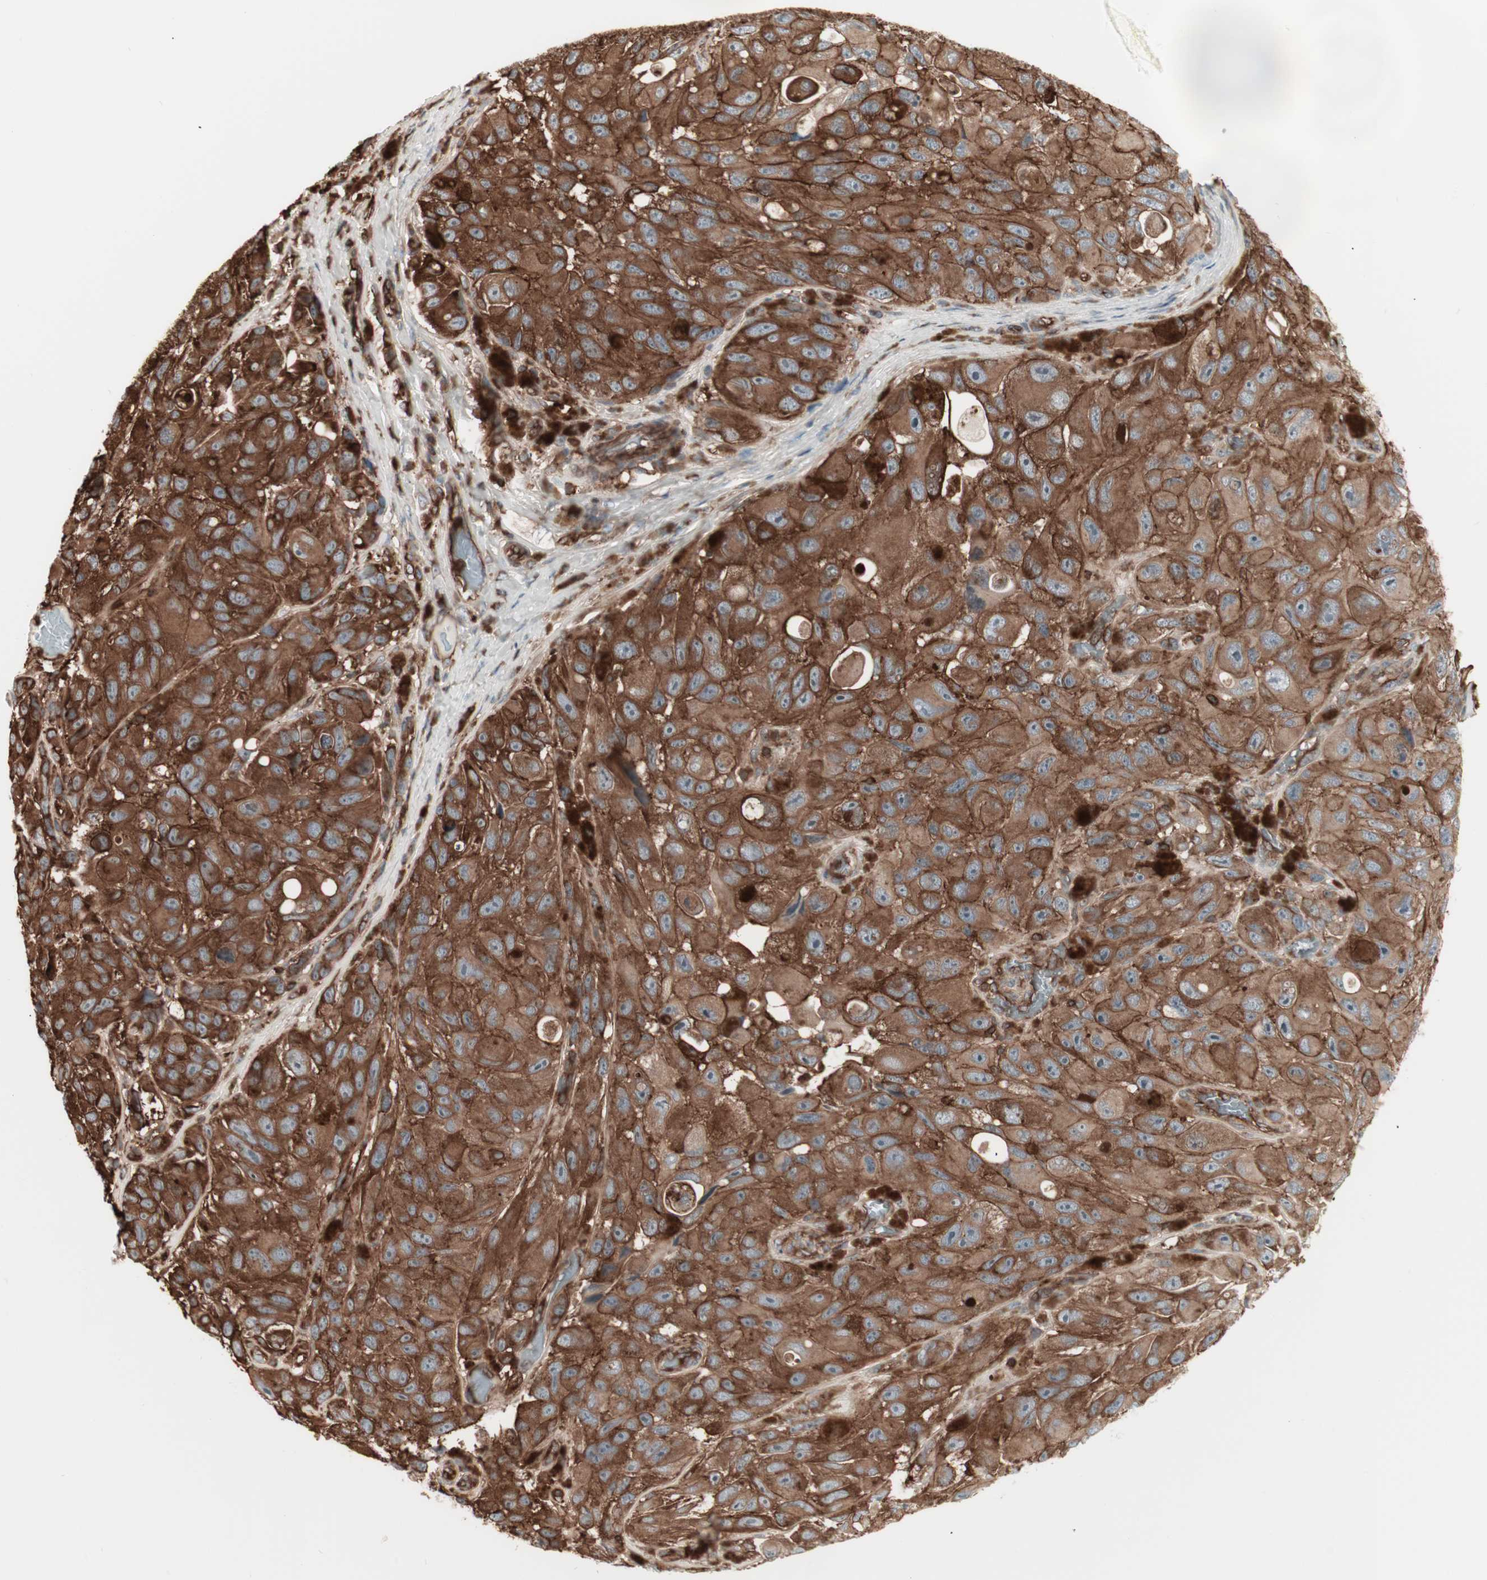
{"staining": {"intensity": "strong", "quantity": ">75%", "location": "cytoplasmic/membranous"}, "tissue": "melanoma", "cell_type": "Tumor cells", "image_type": "cancer", "snomed": [{"axis": "morphology", "description": "Malignant melanoma, NOS"}, {"axis": "topography", "description": "Skin"}], "caption": "An image showing strong cytoplasmic/membranous expression in about >75% of tumor cells in melanoma, as visualized by brown immunohistochemical staining.", "gene": "TCP11L1", "patient": {"sex": "female", "age": 73}}